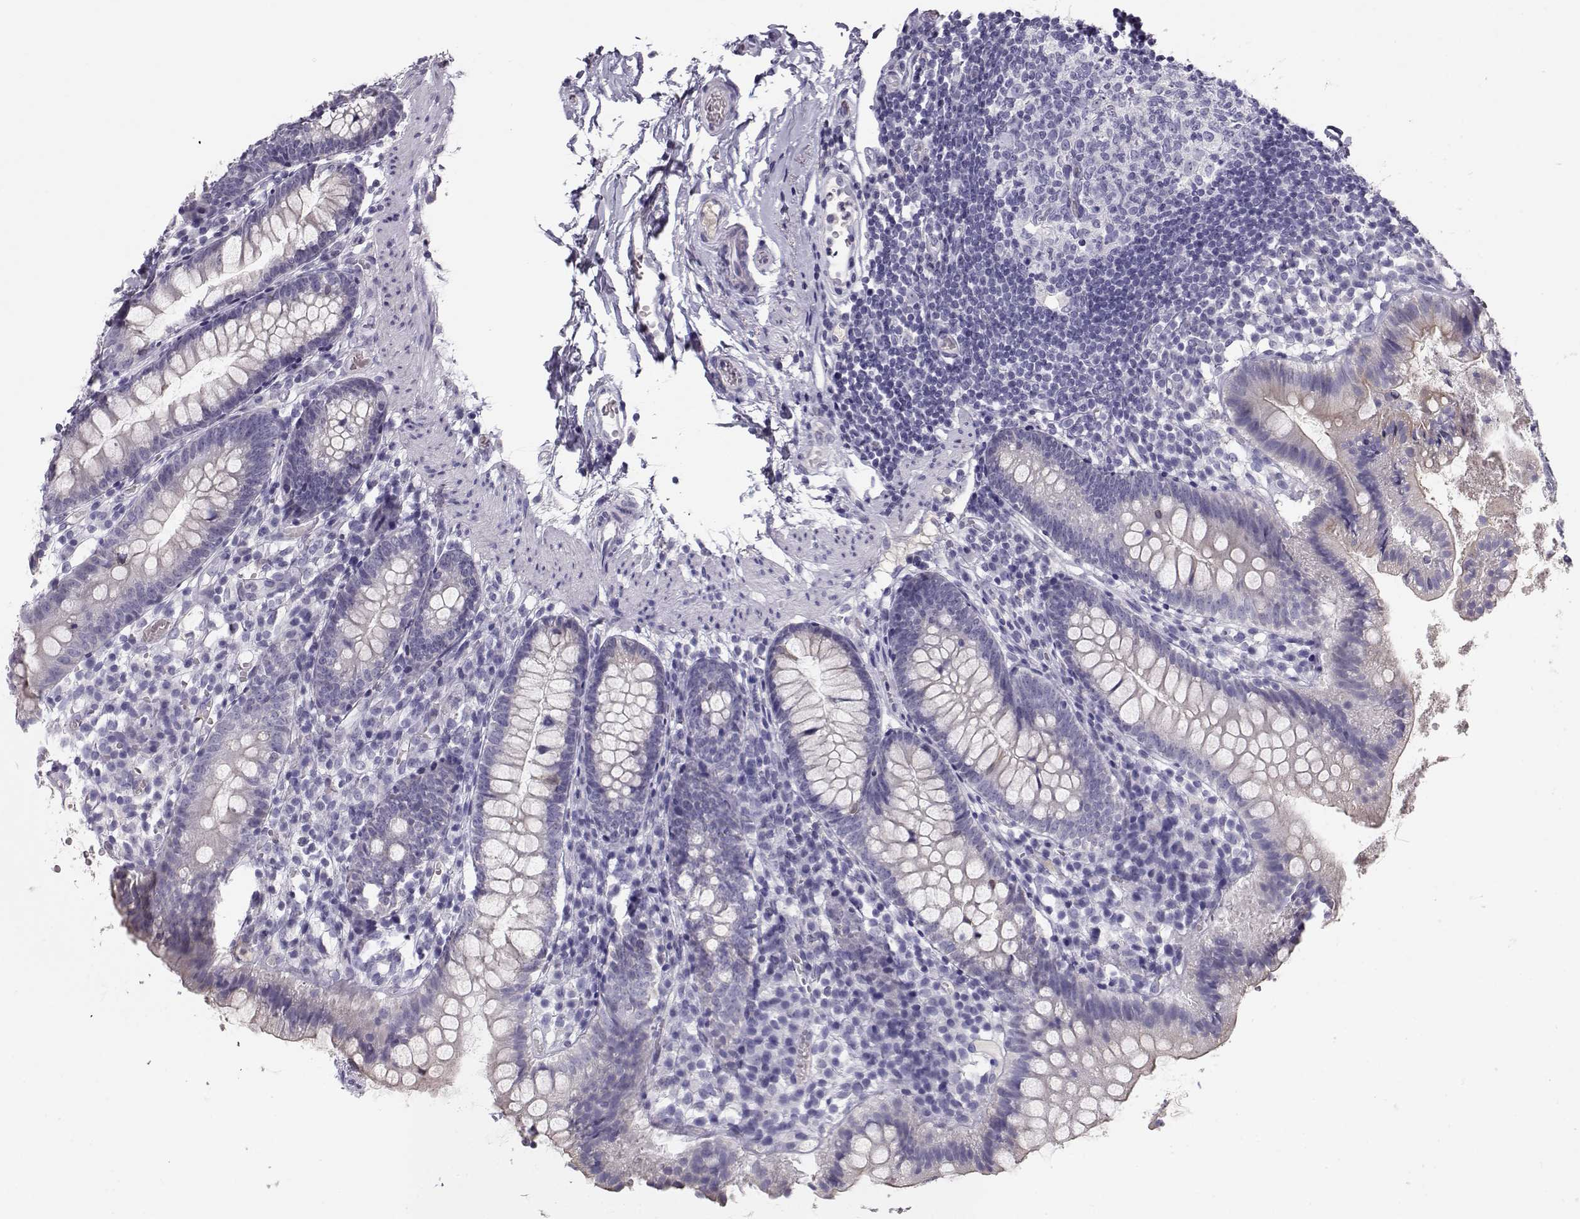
{"staining": {"intensity": "weak", "quantity": "<25%", "location": "cytoplasmic/membranous"}, "tissue": "small intestine", "cell_type": "Glandular cells", "image_type": "normal", "snomed": [{"axis": "morphology", "description": "Normal tissue, NOS"}, {"axis": "topography", "description": "Small intestine"}], "caption": "Immunohistochemistry (IHC) of benign human small intestine demonstrates no positivity in glandular cells.", "gene": "GPR26", "patient": {"sex": "female", "age": 90}}